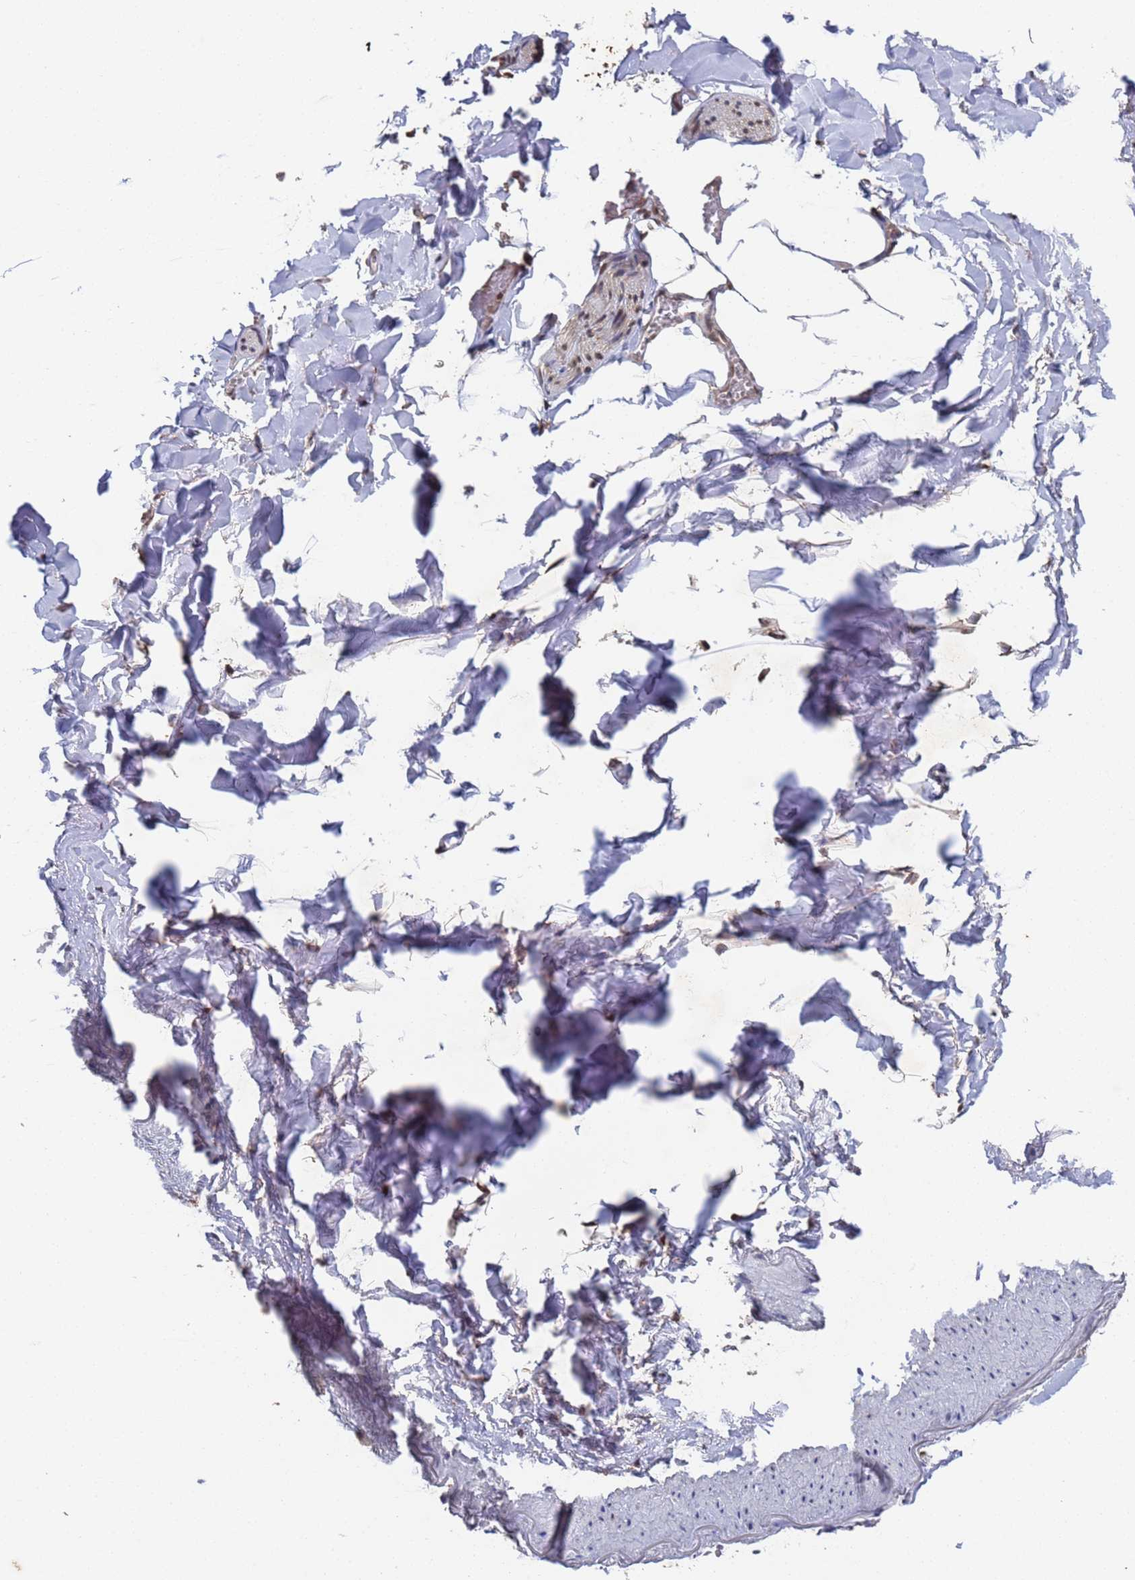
{"staining": {"intensity": "weak", "quantity": ">75%", "location": "cytoplasmic/membranous"}, "tissue": "adipose tissue", "cell_type": "Adipocytes", "image_type": "normal", "snomed": [{"axis": "morphology", "description": "Normal tissue, NOS"}, {"axis": "topography", "description": "Gallbladder"}, {"axis": "topography", "description": "Peripheral nerve tissue"}], "caption": "IHC histopathology image of normal adipose tissue: adipose tissue stained using immunohistochemistry (IHC) reveals low levels of weak protein expression localized specifically in the cytoplasmic/membranous of adipocytes, appearing as a cytoplasmic/membranous brown color.", "gene": "FUBP3", "patient": {"sex": "male", "age": 38}}